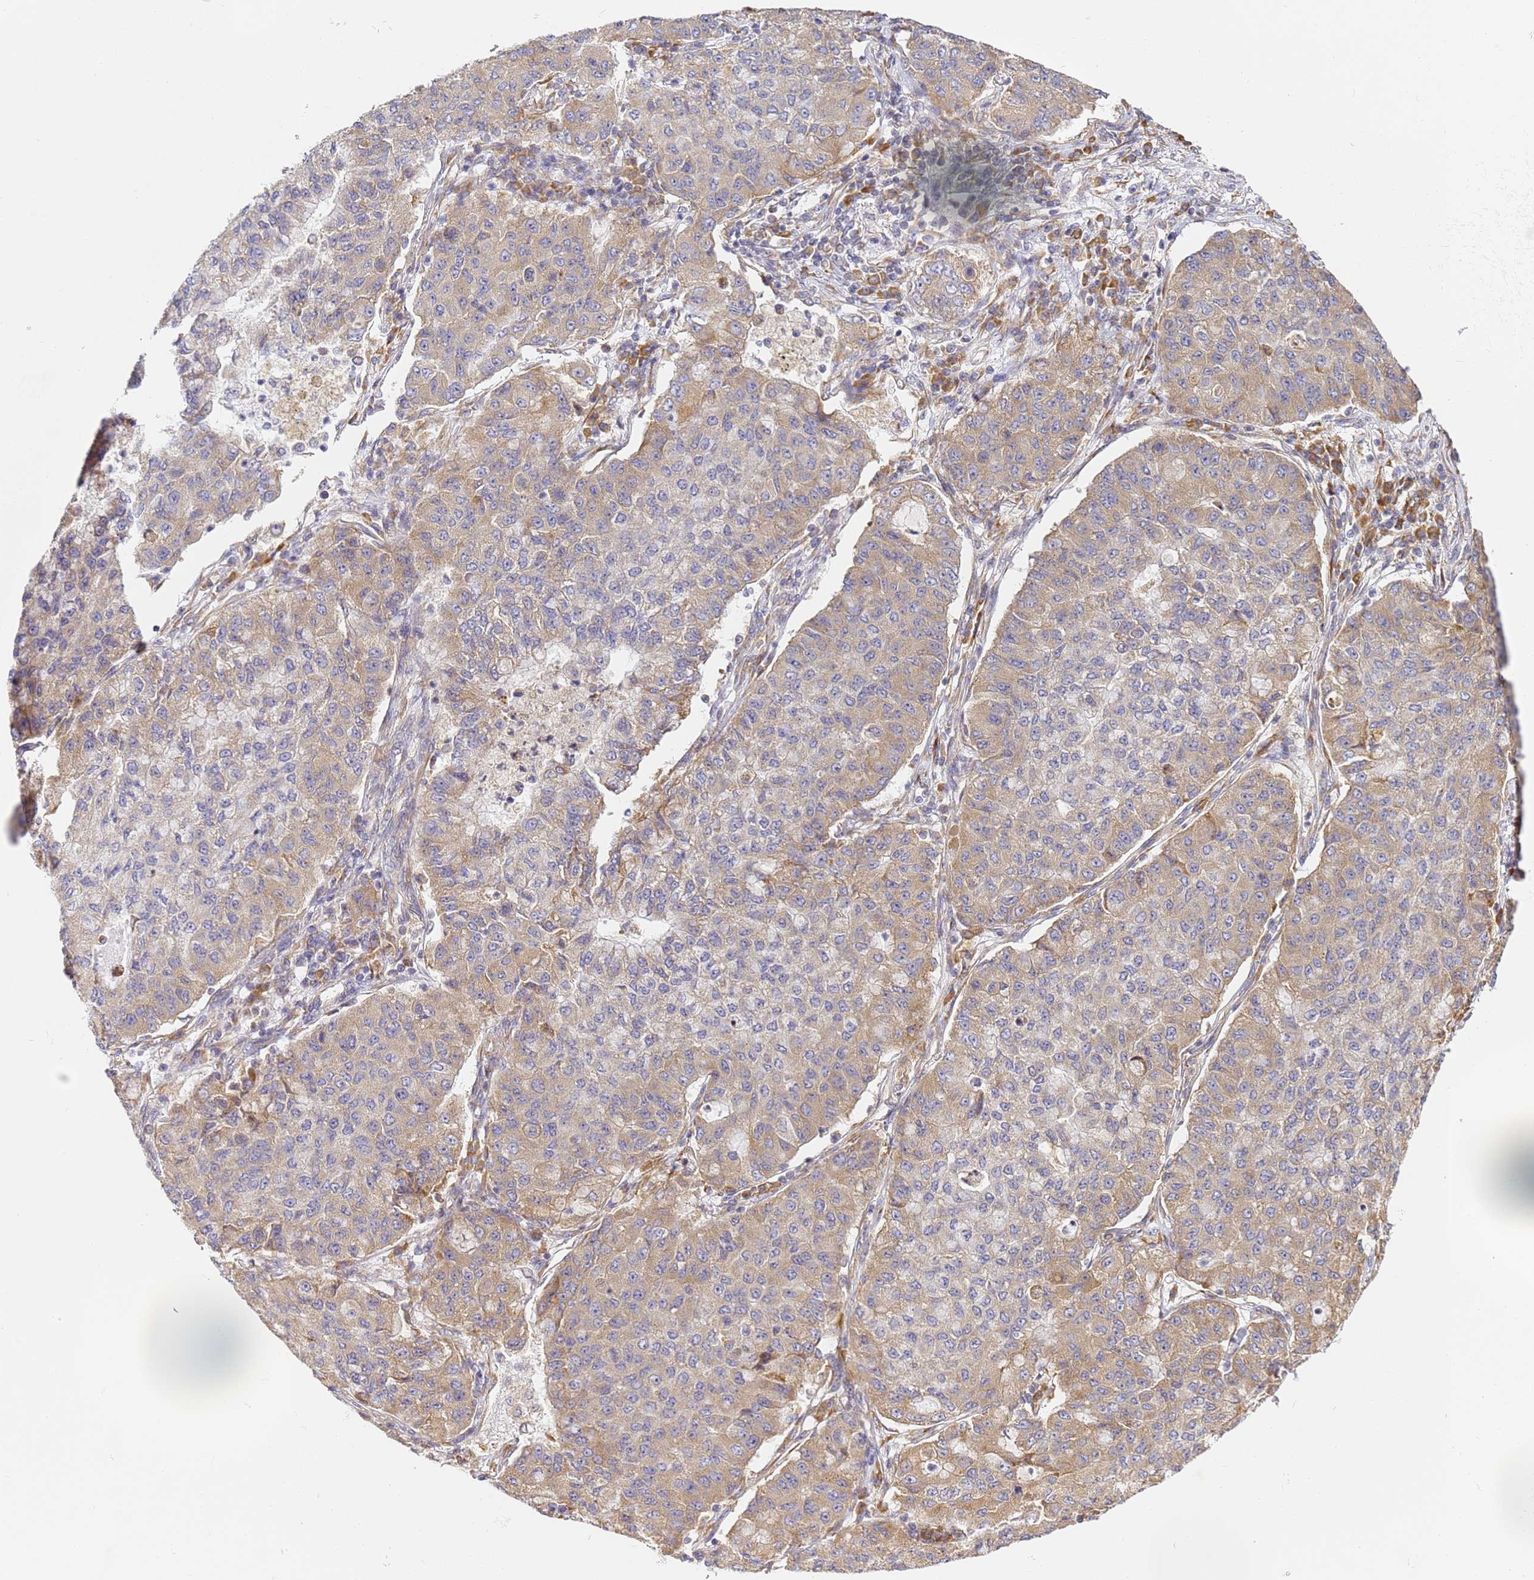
{"staining": {"intensity": "moderate", "quantity": "25%-75%", "location": "cytoplasmic/membranous"}, "tissue": "lung cancer", "cell_type": "Tumor cells", "image_type": "cancer", "snomed": [{"axis": "morphology", "description": "Squamous cell carcinoma, NOS"}, {"axis": "topography", "description": "Lung"}], "caption": "Immunohistochemical staining of lung cancer (squamous cell carcinoma) displays moderate cytoplasmic/membranous protein staining in approximately 25%-75% of tumor cells. (DAB (3,3'-diaminobenzidine) IHC with brightfield microscopy, high magnification).", "gene": "RPL13A", "patient": {"sex": "male", "age": 74}}